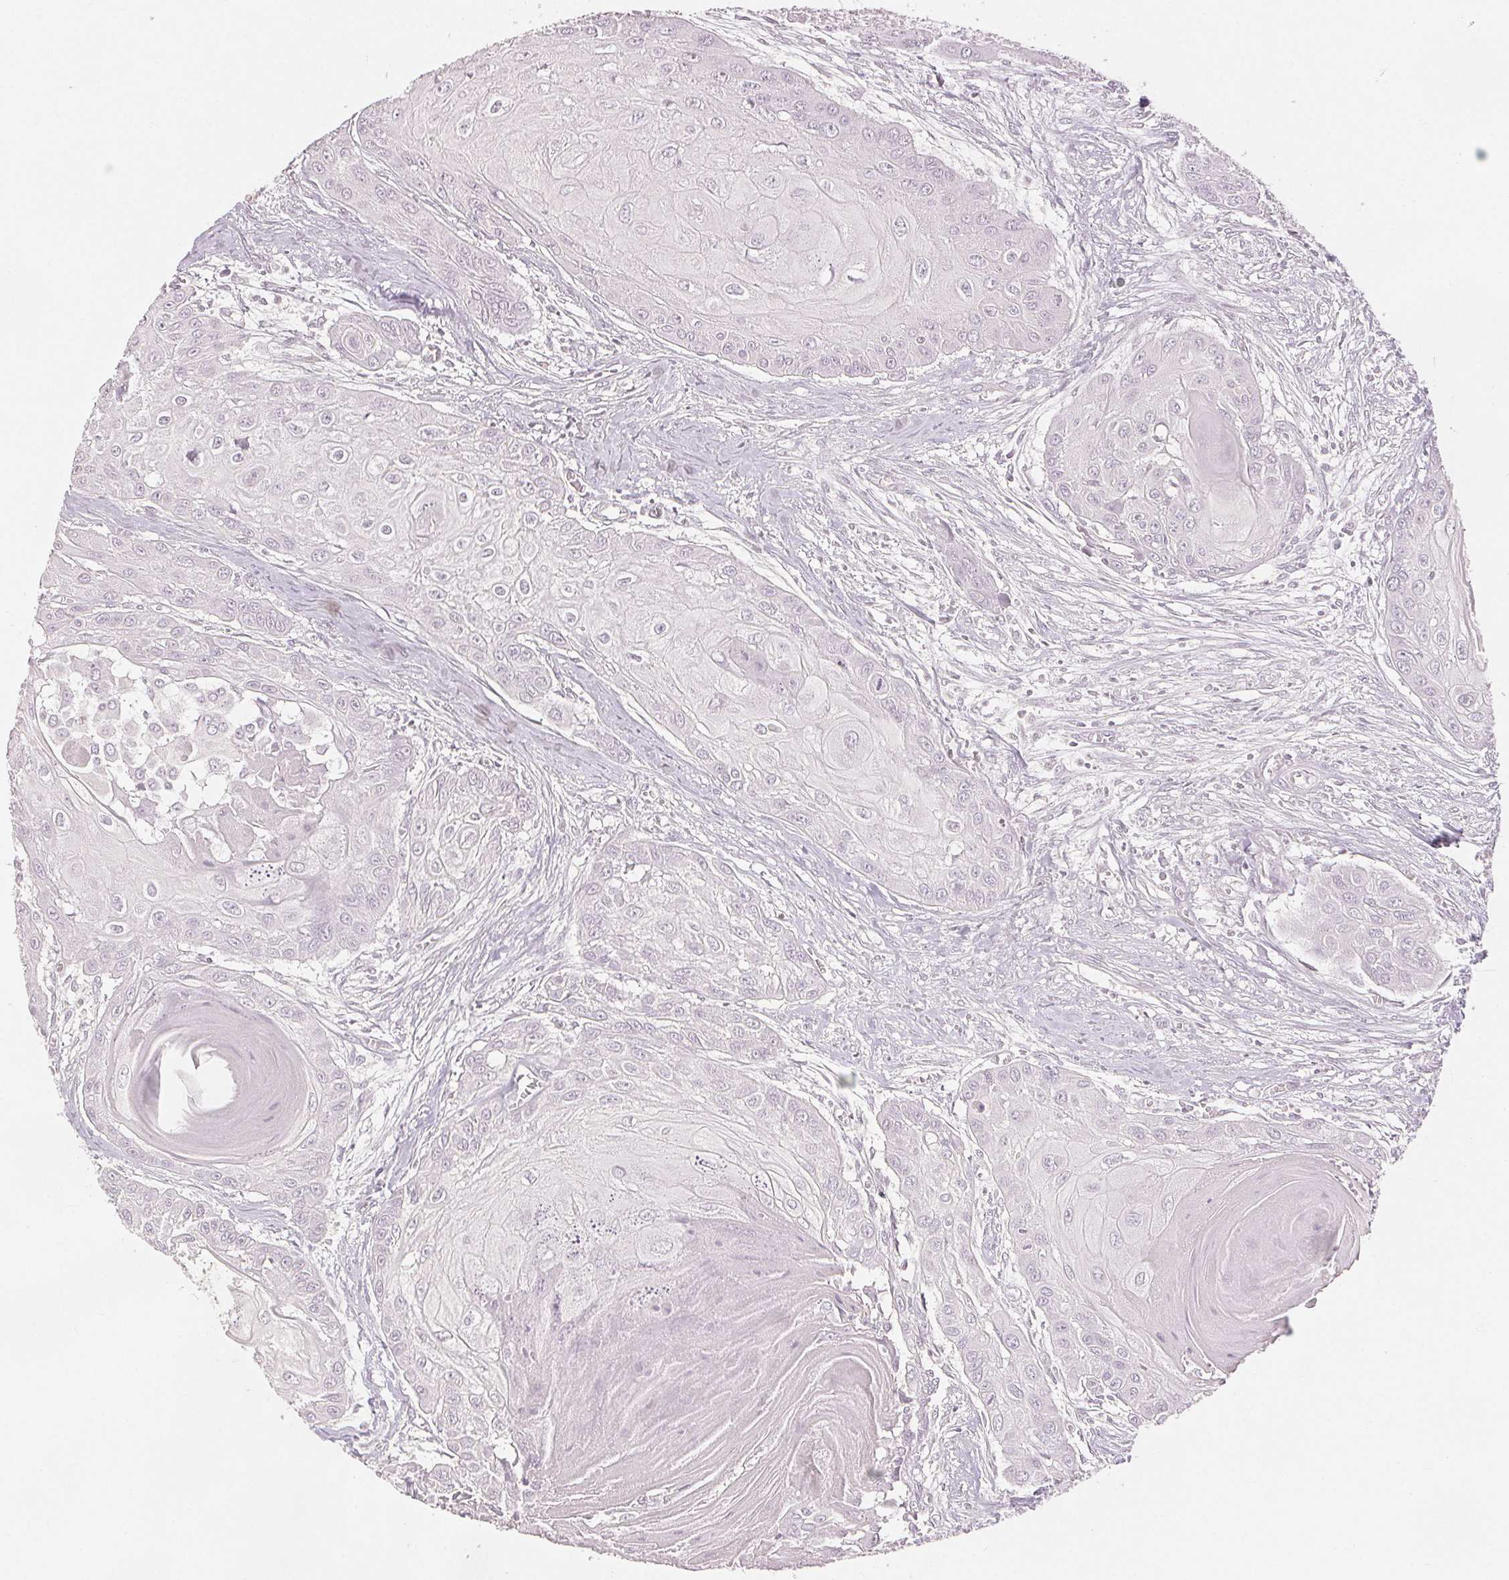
{"staining": {"intensity": "negative", "quantity": "none", "location": "none"}, "tissue": "head and neck cancer", "cell_type": "Tumor cells", "image_type": "cancer", "snomed": [{"axis": "morphology", "description": "Squamous cell carcinoma, NOS"}, {"axis": "topography", "description": "Oral tissue"}, {"axis": "topography", "description": "Head-Neck"}], "caption": "This photomicrograph is of head and neck cancer (squamous cell carcinoma) stained with IHC to label a protein in brown with the nuclei are counter-stained blue. There is no expression in tumor cells.", "gene": "SLC27A5", "patient": {"sex": "male", "age": 71}}